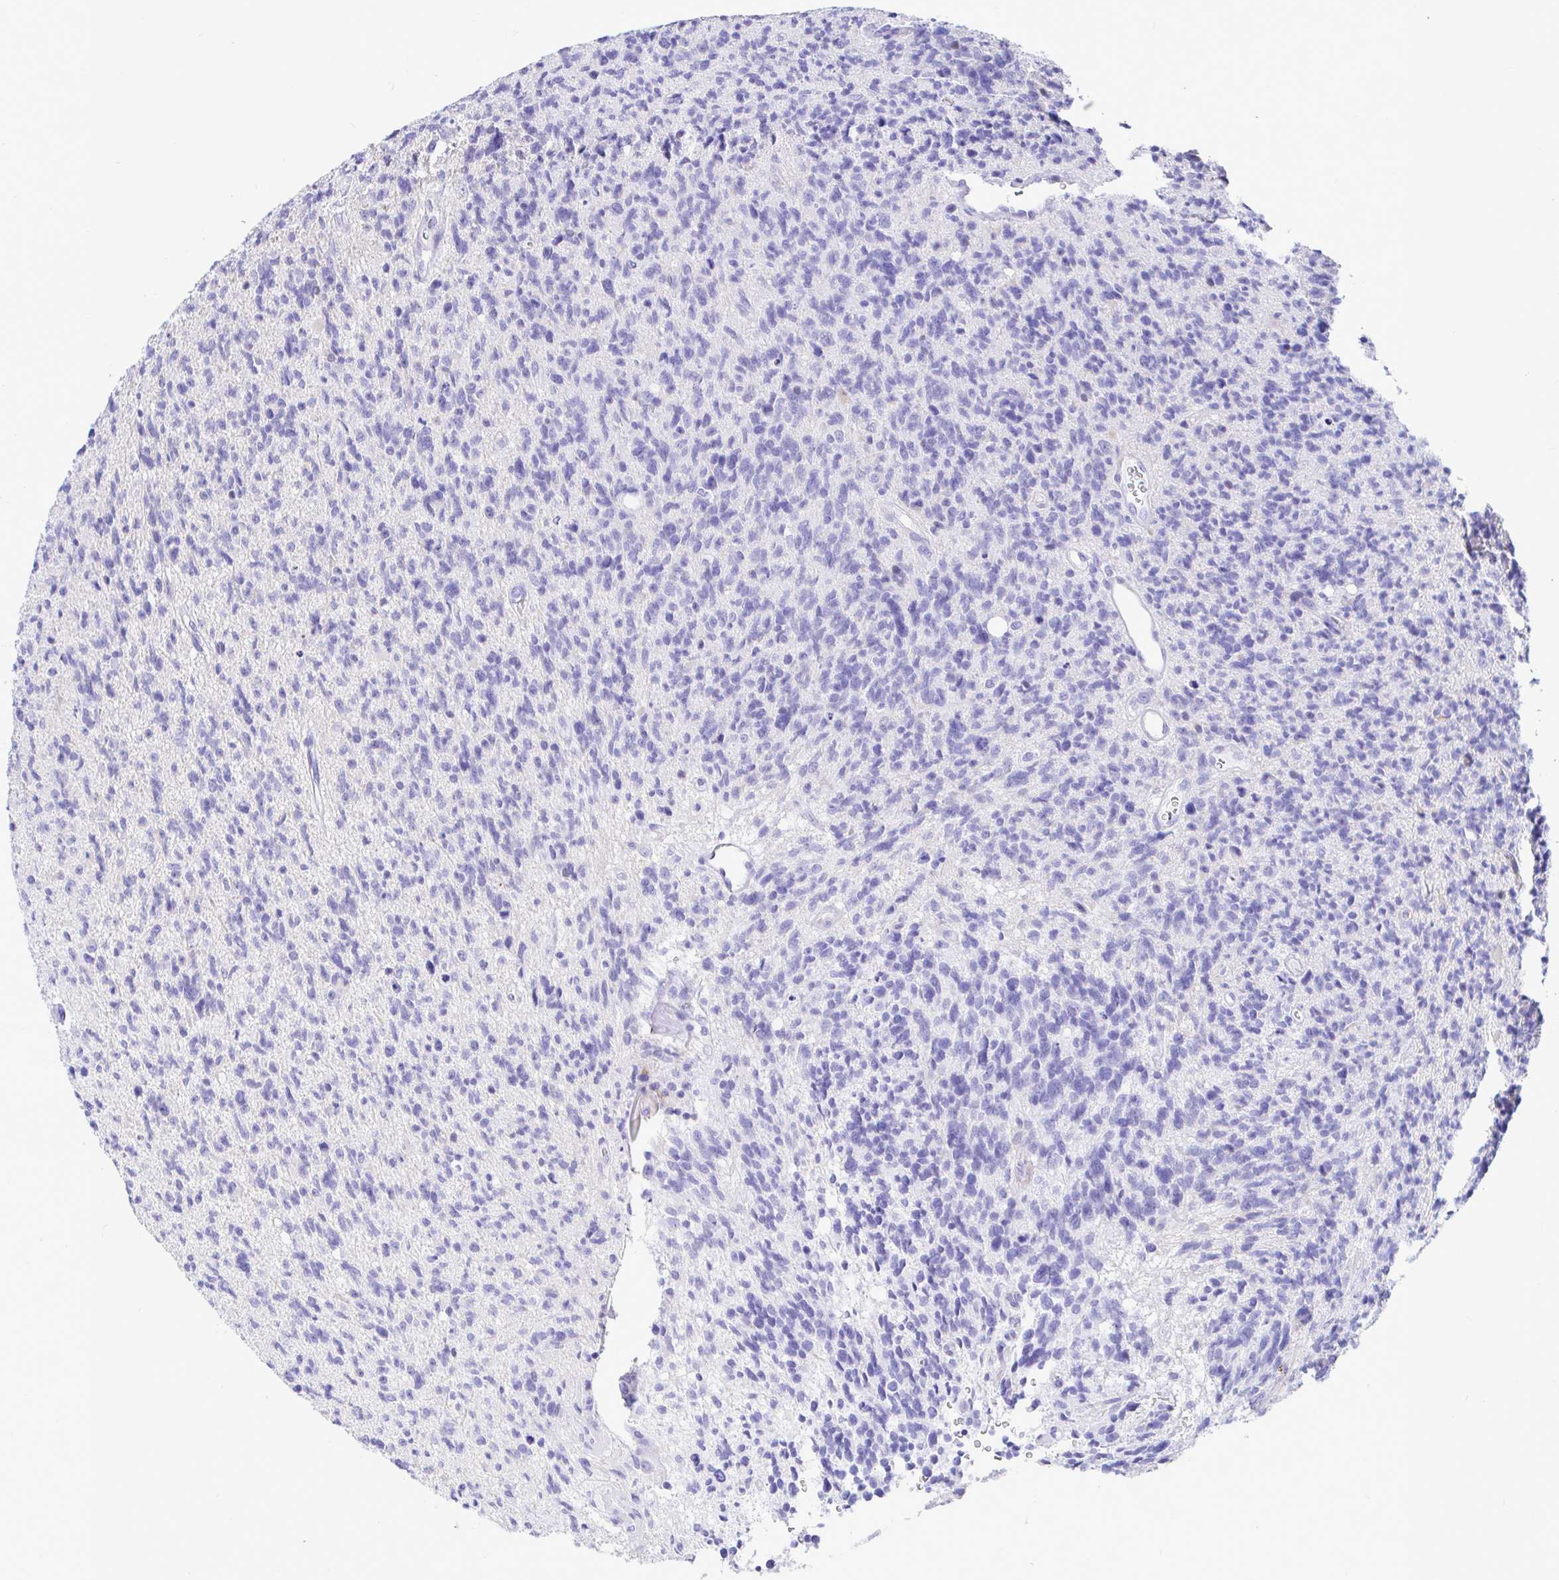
{"staining": {"intensity": "negative", "quantity": "none", "location": "none"}, "tissue": "glioma", "cell_type": "Tumor cells", "image_type": "cancer", "snomed": [{"axis": "morphology", "description": "Glioma, malignant, High grade"}, {"axis": "topography", "description": "Brain"}], "caption": "Image shows no protein positivity in tumor cells of high-grade glioma (malignant) tissue.", "gene": "CCDC62", "patient": {"sex": "male", "age": 29}}